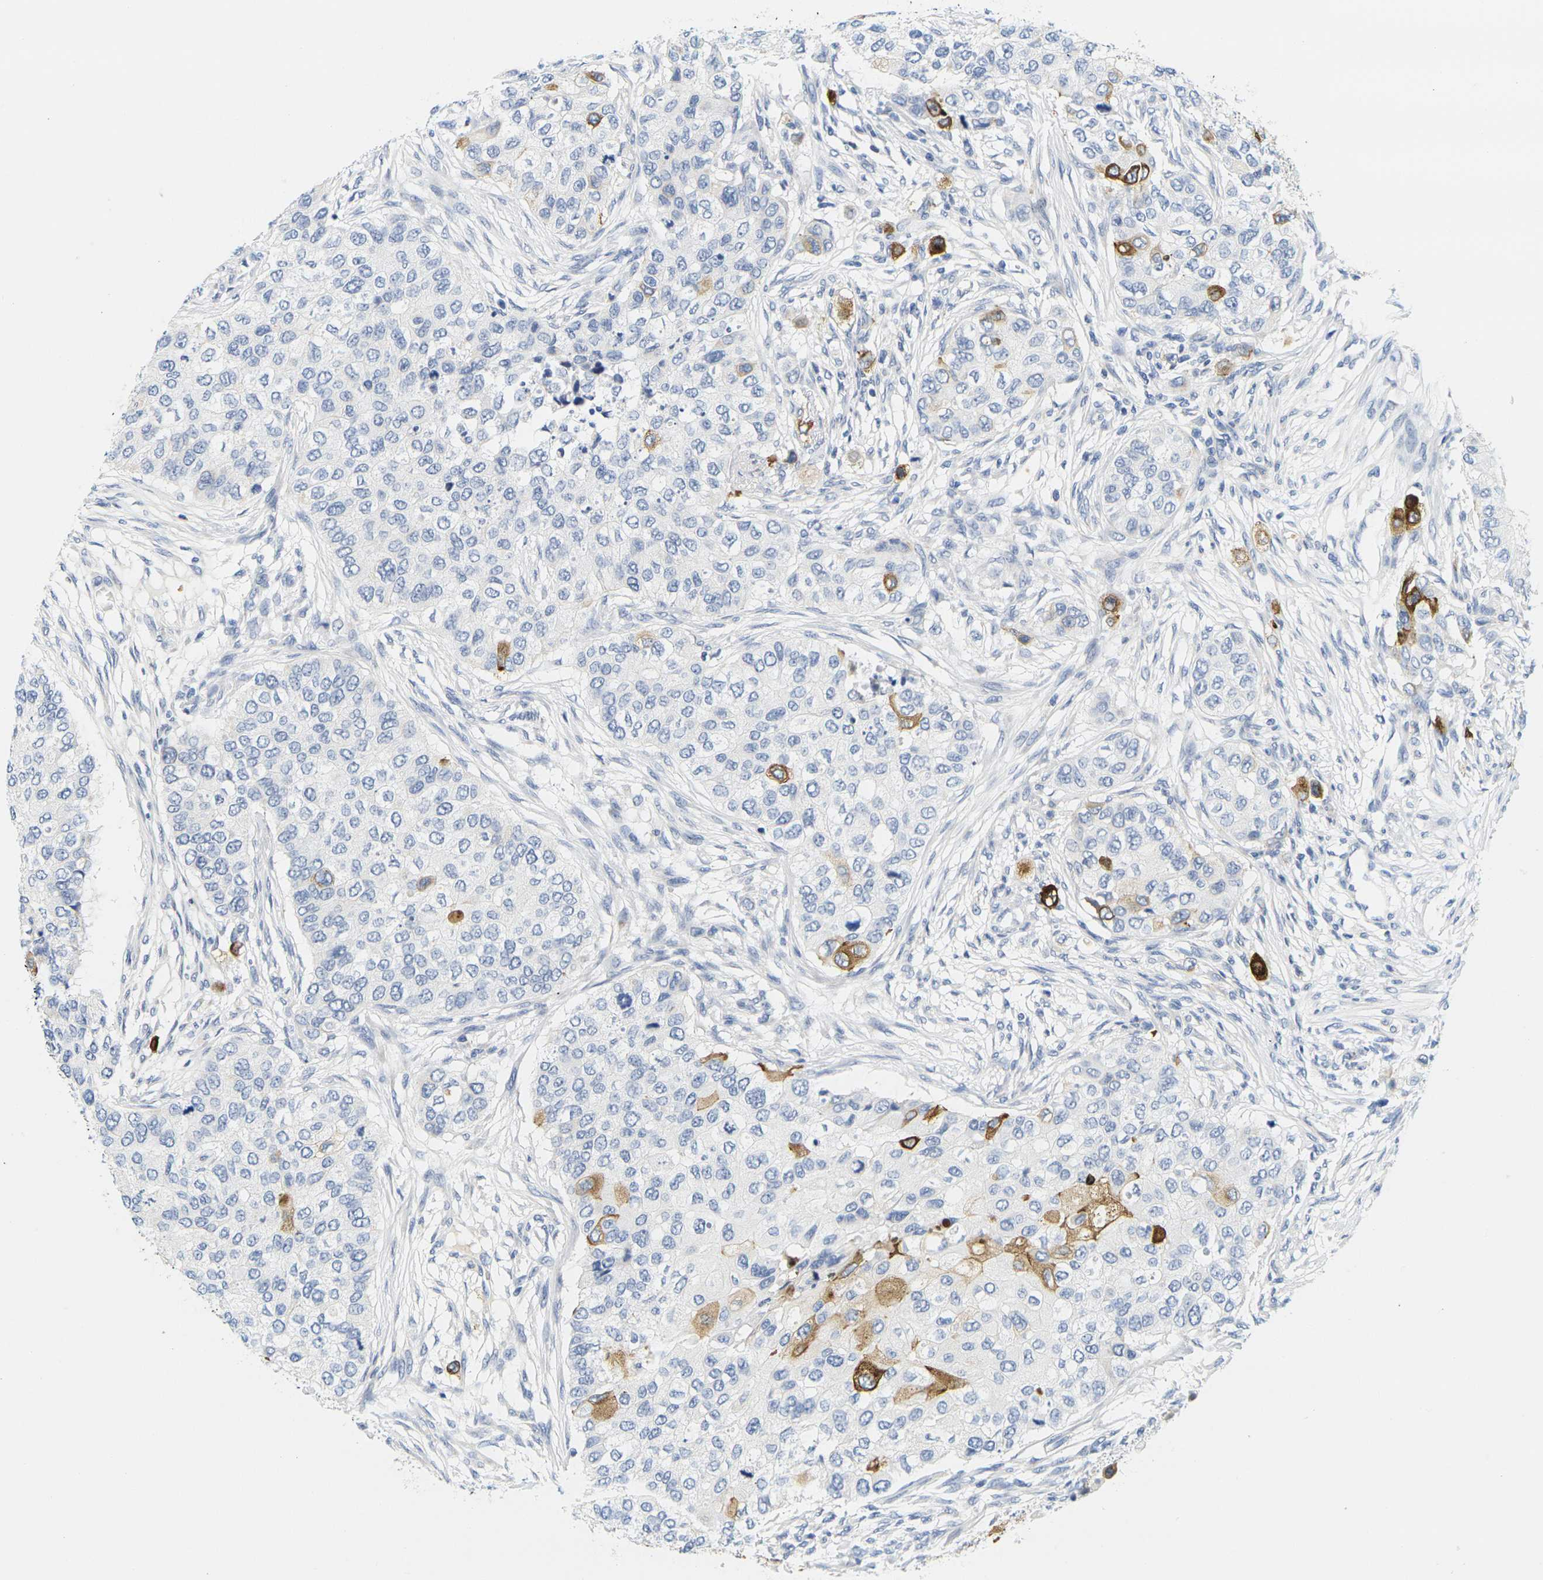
{"staining": {"intensity": "moderate", "quantity": "<25%", "location": "cytoplasmic/membranous"}, "tissue": "breast cancer", "cell_type": "Tumor cells", "image_type": "cancer", "snomed": [{"axis": "morphology", "description": "Normal tissue, NOS"}, {"axis": "morphology", "description": "Duct carcinoma"}, {"axis": "topography", "description": "Breast"}], "caption": "This is a histology image of immunohistochemistry (IHC) staining of invasive ductal carcinoma (breast), which shows moderate staining in the cytoplasmic/membranous of tumor cells.", "gene": "KLK5", "patient": {"sex": "female", "age": 49}}